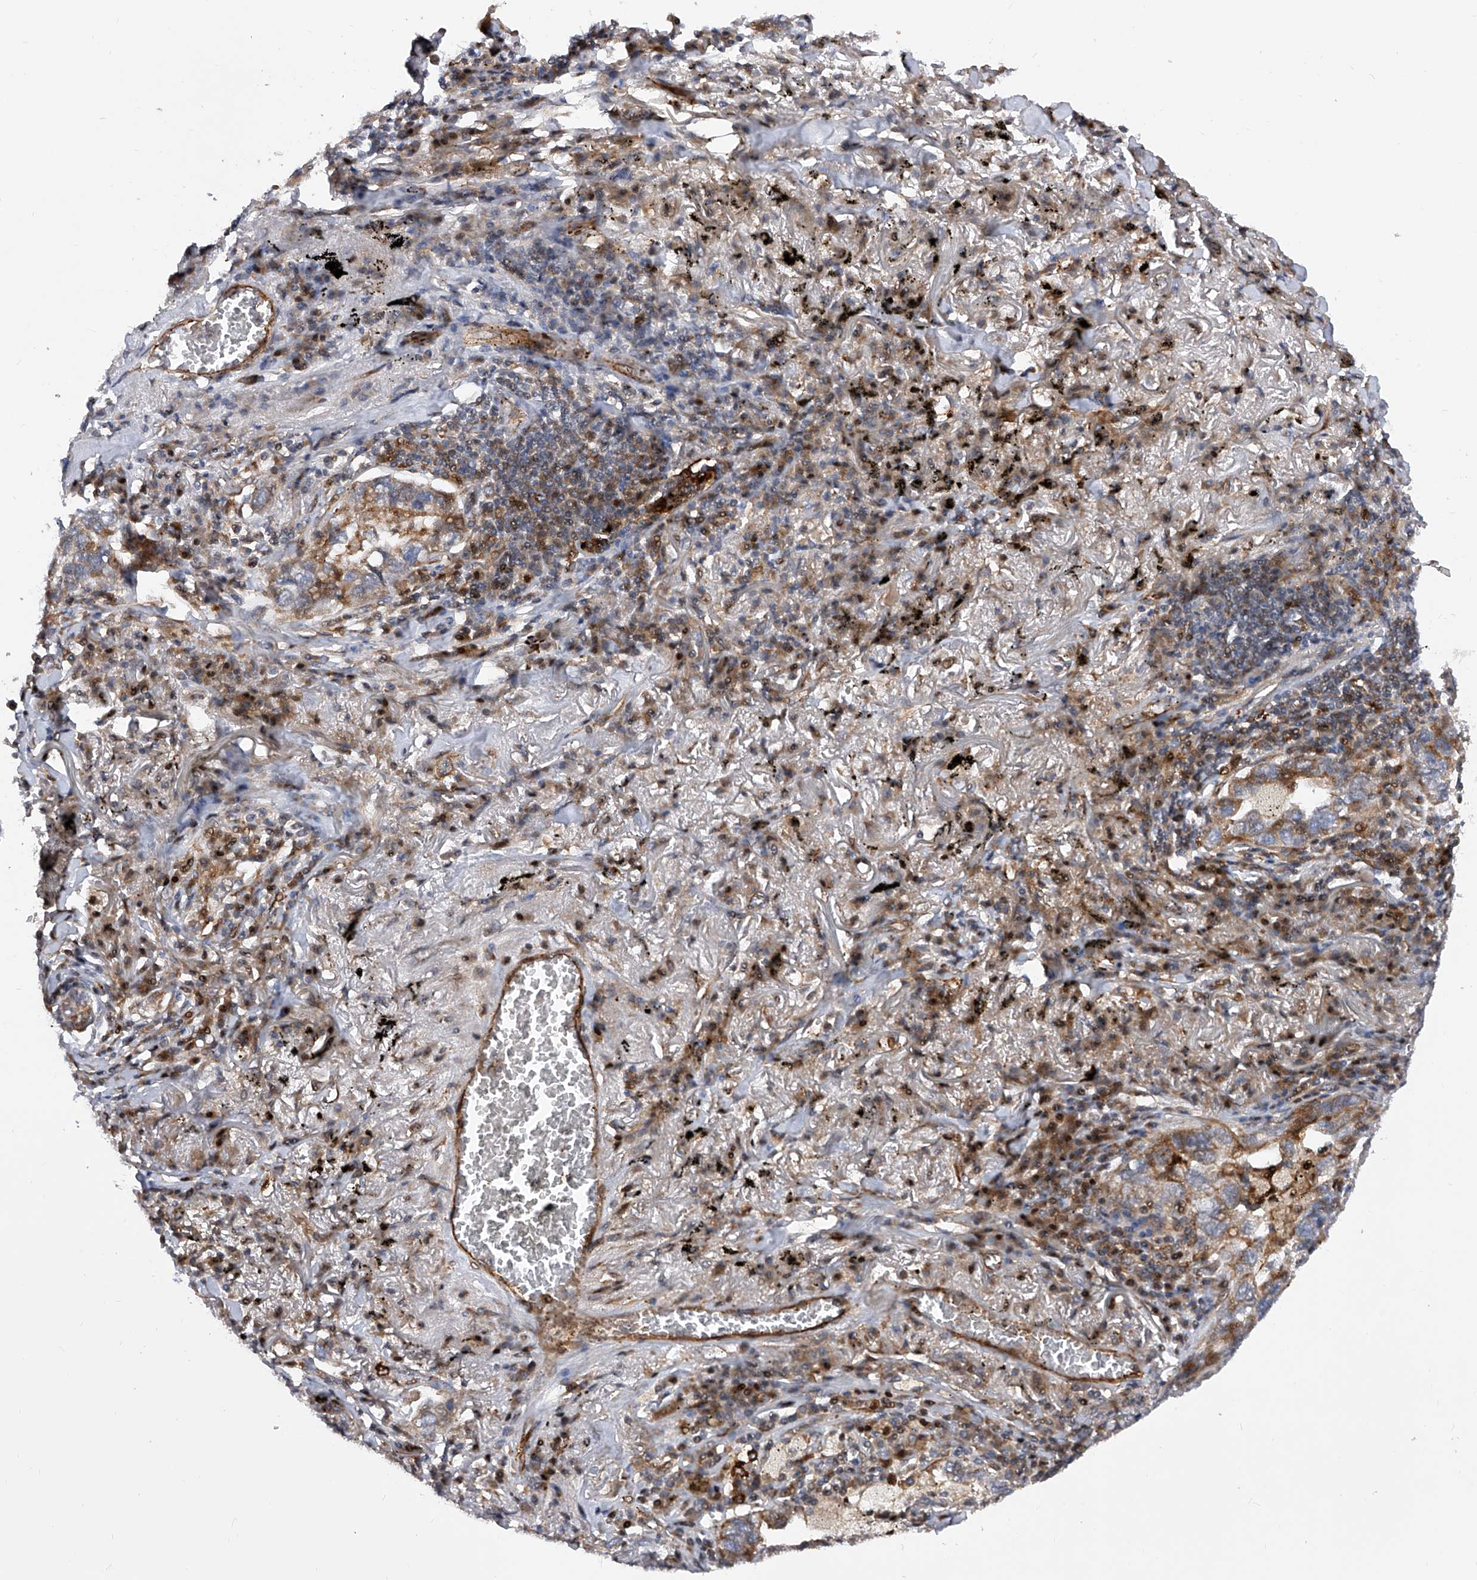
{"staining": {"intensity": "moderate", "quantity": "<25%", "location": "cytoplasmic/membranous"}, "tissue": "lung cancer", "cell_type": "Tumor cells", "image_type": "cancer", "snomed": [{"axis": "morphology", "description": "Adenocarcinoma, NOS"}, {"axis": "topography", "description": "Lung"}], "caption": "This micrograph shows immunohistochemistry staining of human adenocarcinoma (lung), with low moderate cytoplasmic/membranous staining in about <25% of tumor cells.", "gene": "PDSS2", "patient": {"sex": "male", "age": 65}}